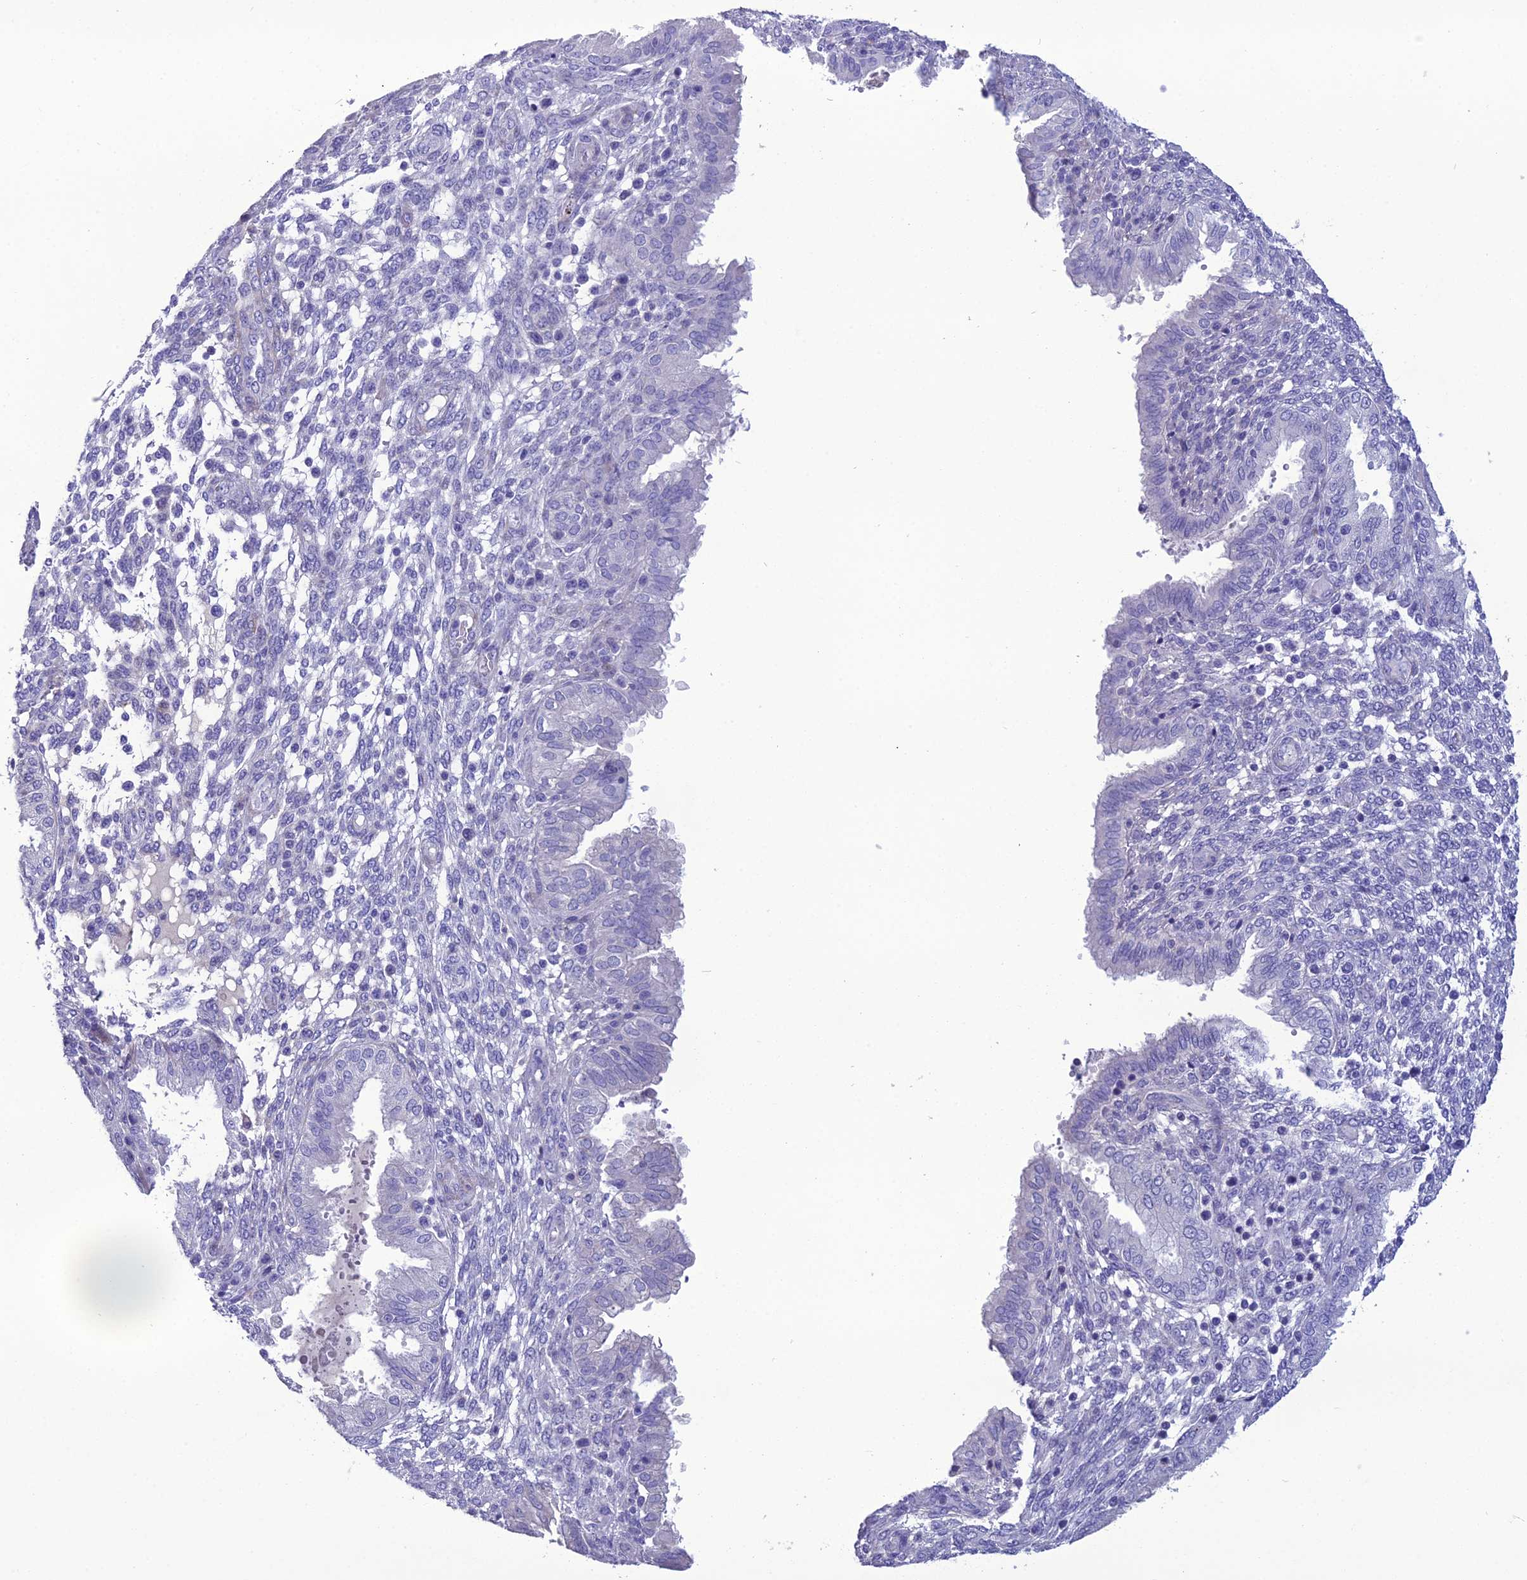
{"staining": {"intensity": "negative", "quantity": "none", "location": "none"}, "tissue": "endometrium", "cell_type": "Cells in endometrial stroma", "image_type": "normal", "snomed": [{"axis": "morphology", "description": "Normal tissue, NOS"}, {"axis": "topography", "description": "Endometrium"}], "caption": "This is an IHC histopathology image of normal human endometrium. There is no expression in cells in endometrial stroma.", "gene": "OR56B1", "patient": {"sex": "female", "age": 33}}